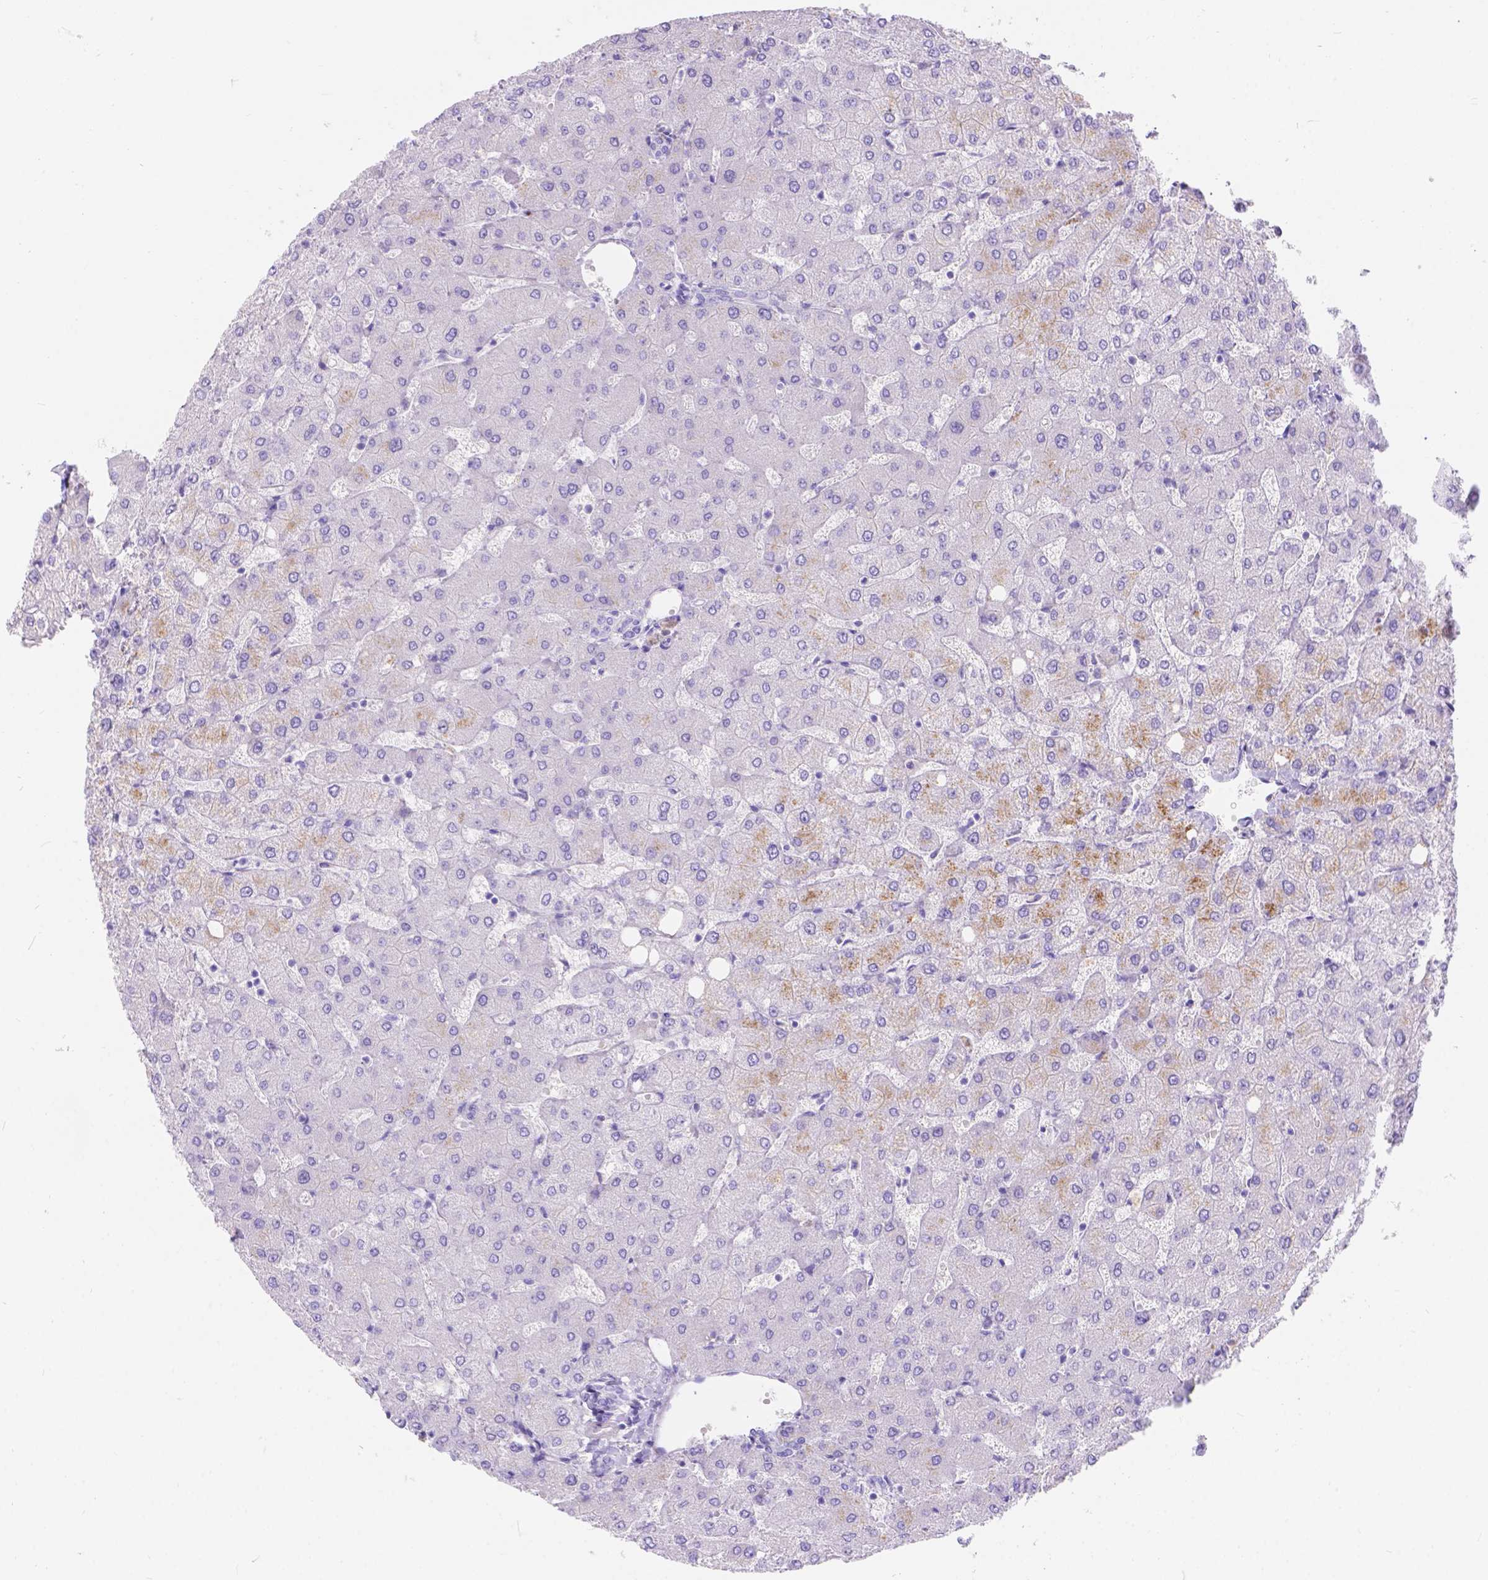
{"staining": {"intensity": "negative", "quantity": "none", "location": "none"}, "tissue": "liver", "cell_type": "Cholangiocytes", "image_type": "normal", "snomed": [{"axis": "morphology", "description": "Normal tissue, NOS"}, {"axis": "topography", "description": "Liver"}], "caption": "IHC micrograph of benign liver: liver stained with DAB (3,3'-diaminobenzidine) exhibits no significant protein staining in cholangiocytes.", "gene": "KLHL10", "patient": {"sex": "female", "age": 54}}